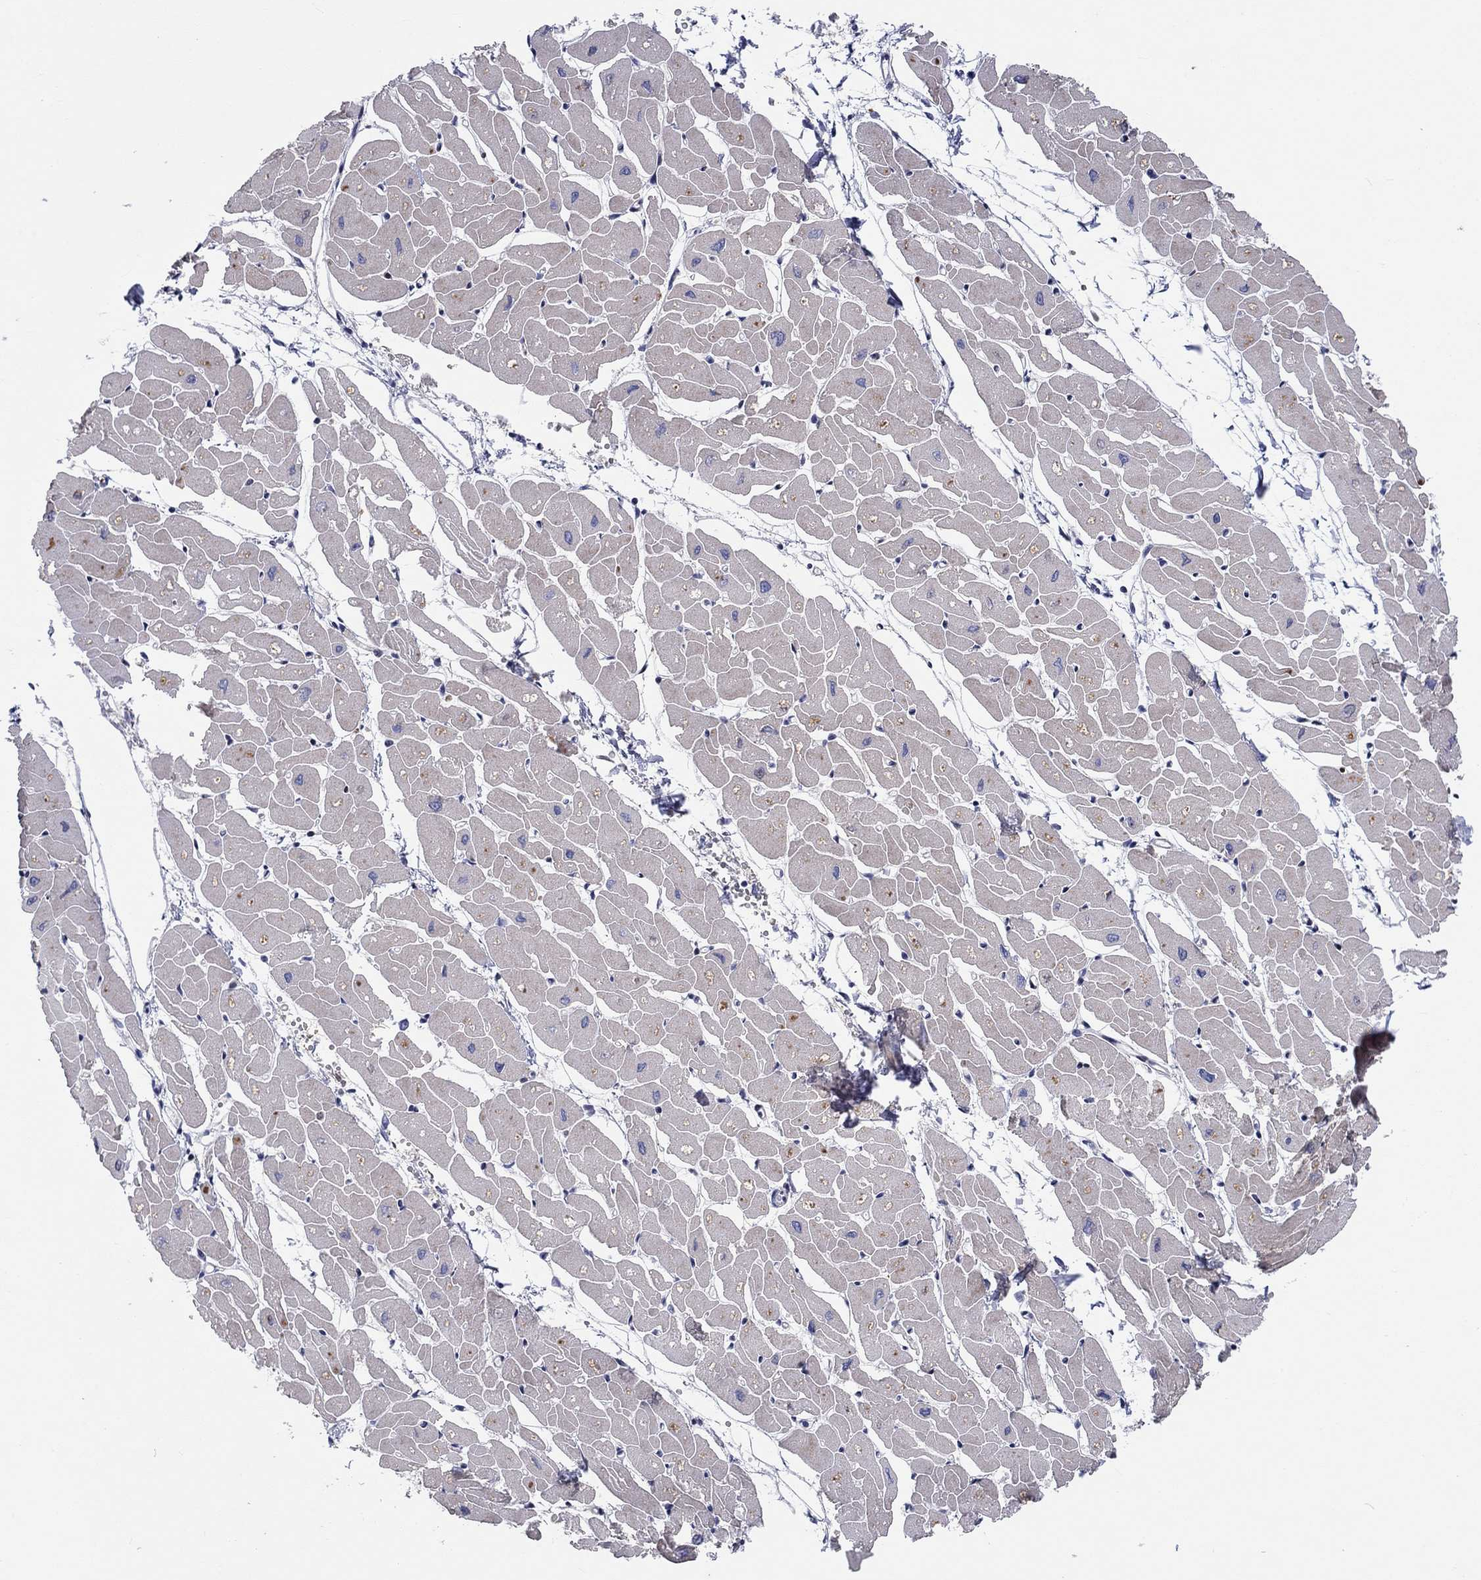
{"staining": {"intensity": "weak", "quantity": "25%-75%", "location": "cytoplasmic/membranous"}, "tissue": "heart muscle", "cell_type": "Cardiomyocytes", "image_type": "normal", "snomed": [{"axis": "morphology", "description": "Normal tissue, NOS"}, {"axis": "topography", "description": "Heart"}], "caption": "Protein staining reveals weak cytoplasmic/membranous positivity in about 25%-75% of cardiomyocytes in unremarkable heart muscle. (DAB IHC with brightfield microscopy, high magnification).", "gene": "ARHGAP36", "patient": {"sex": "male", "age": 57}}